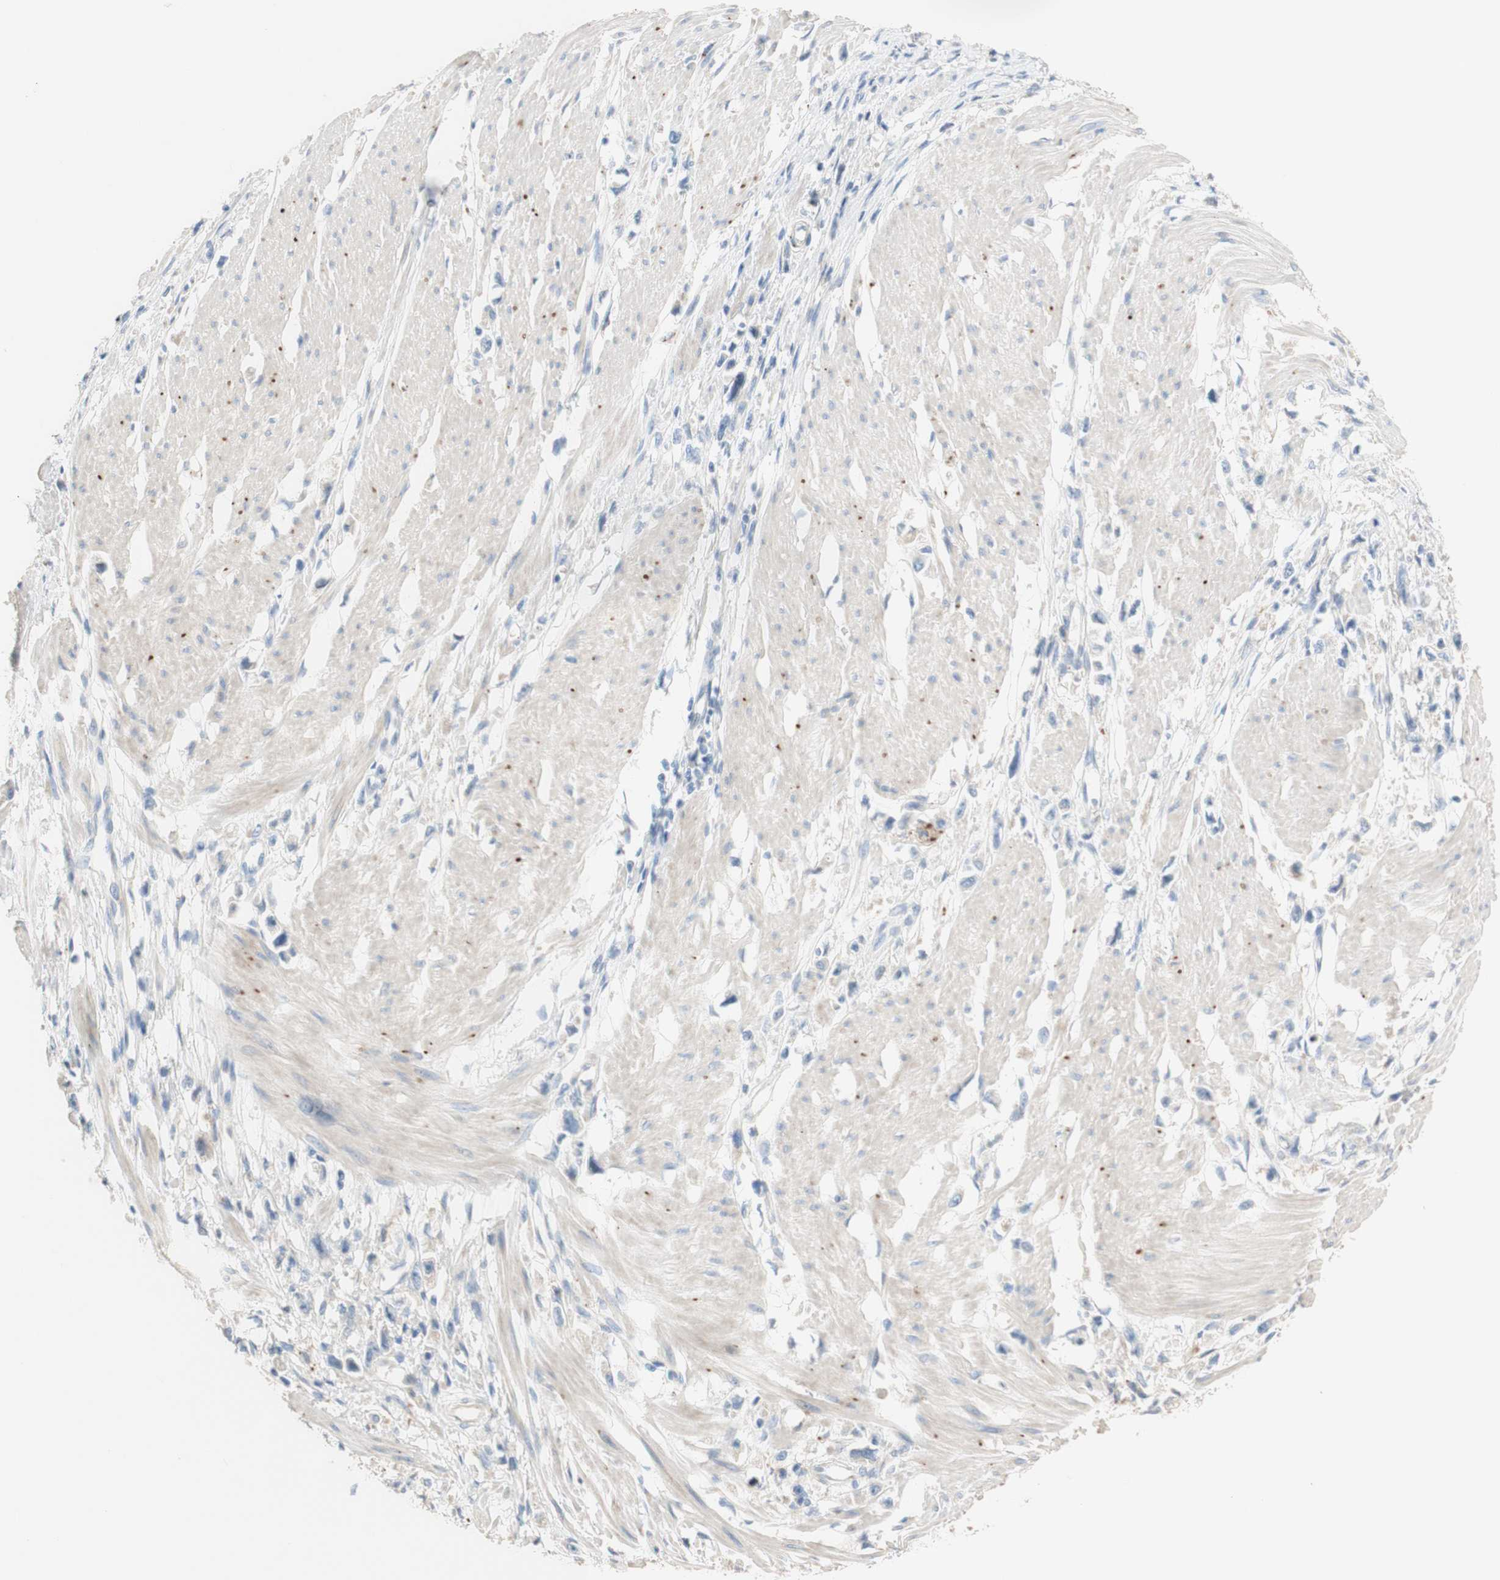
{"staining": {"intensity": "negative", "quantity": "none", "location": "none"}, "tissue": "stomach cancer", "cell_type": "Tumor cells", "image_type": "cancer", "snomed": [{"axis": "morphology", "description": "Adenocarcinoma, NOS"}, {"axis": "topography", "description": "Stomach"}], "caption": "Immunohistochemistry (IHC) of human stomach cancer shows no expression in tumor cells. Nuclei are stained in blue.", "gene": "PTPN21", "patient": {"sex": "female", "age": 59}}